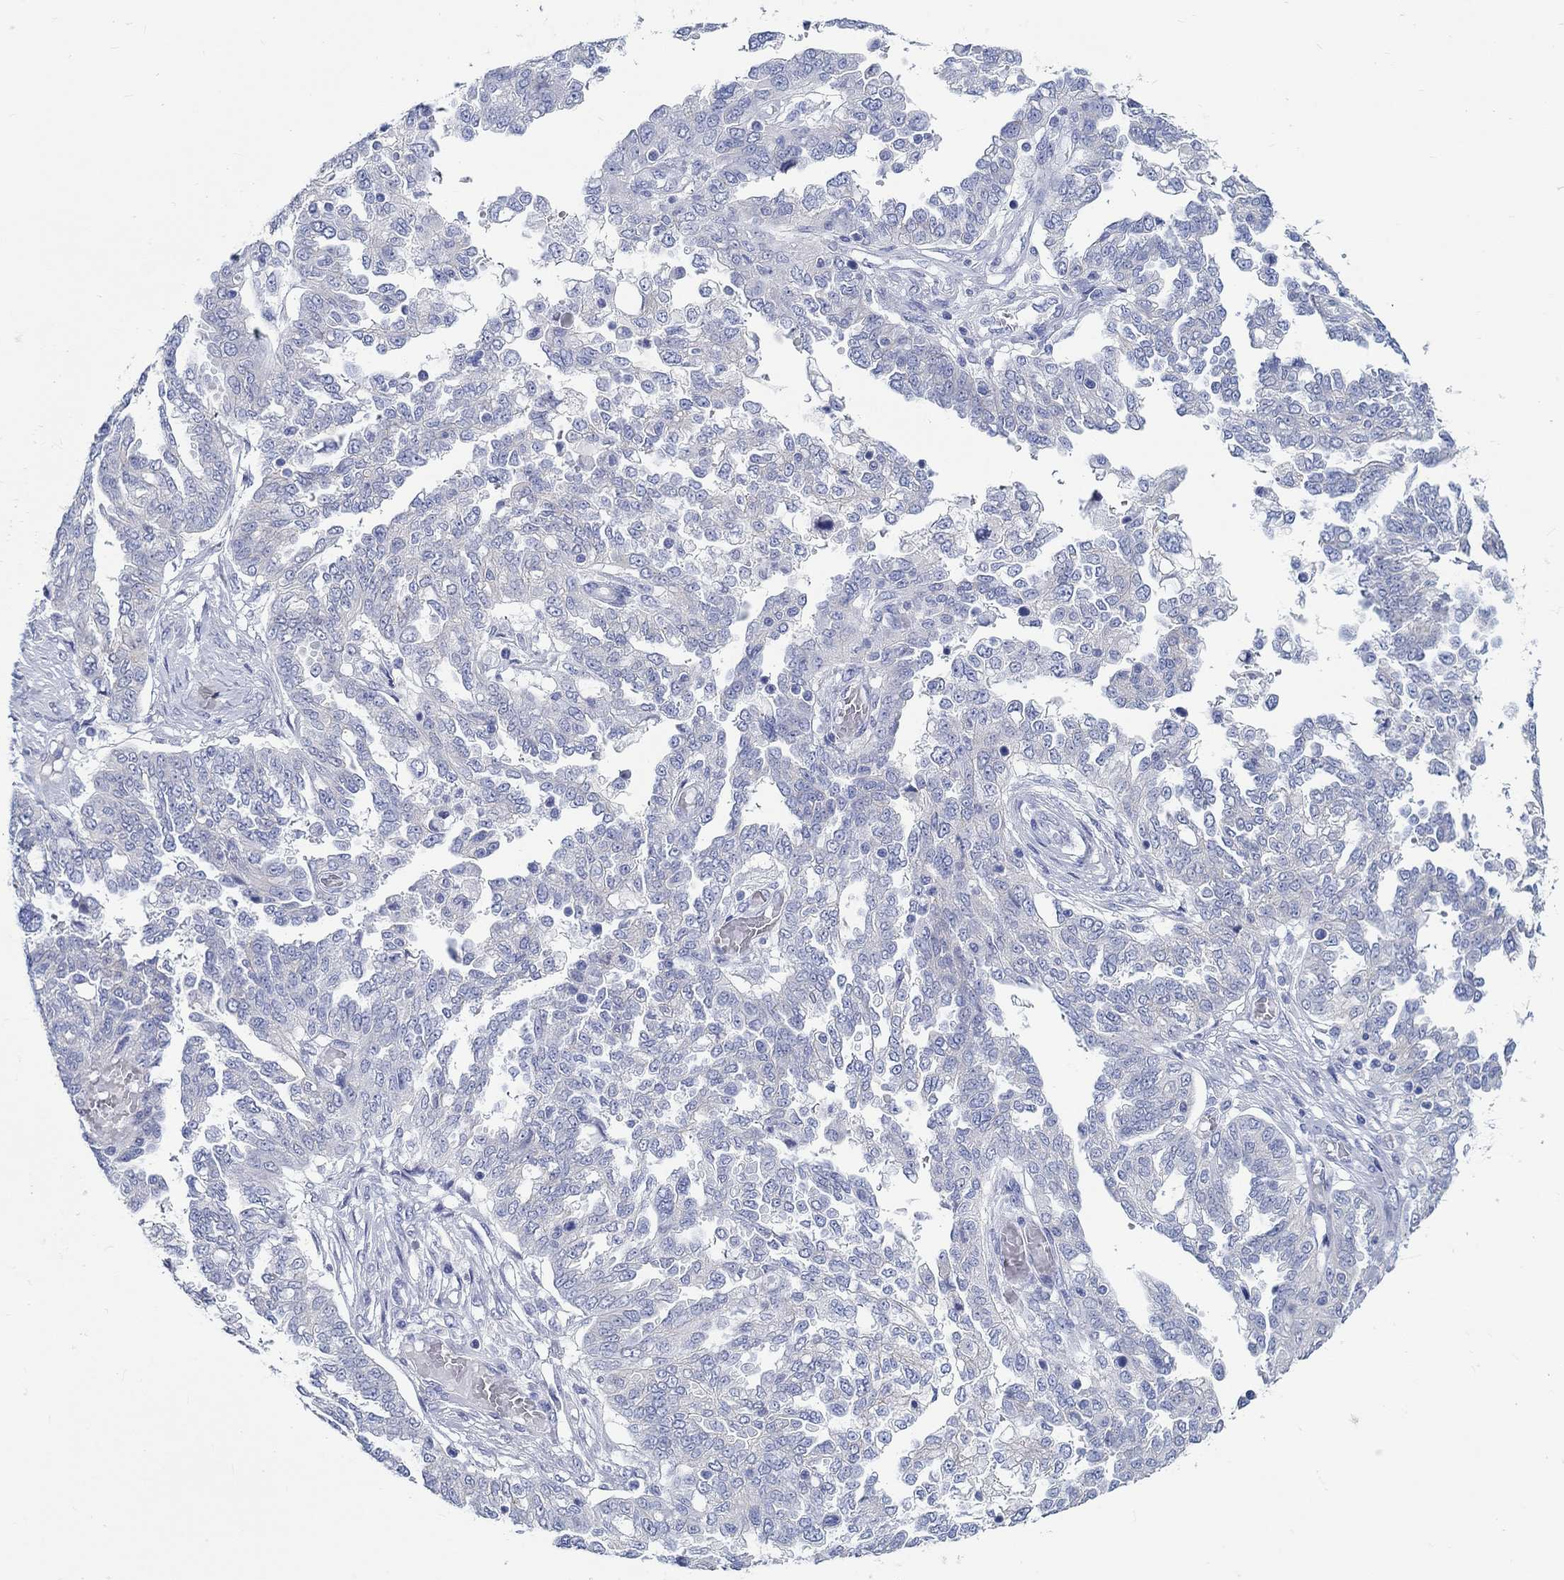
{"staining": {"intensity": "negative", "quantity": "none", "location": "none"}, "tissue": "ovarian cancer", "cell_type": "Tumor cells", "image_type": "cancer", "snomed": [{"axis": "morphology", "description": "Cystadenocarcinoma, serous, NOS"}, {"axis": "topography", "description": "Ovary"}], "caption": "Immunohistochemical staining of ovarian cancer shows no significant expression in tumor cells.", "gene": "RD3L", "patient": {"sex": "female", "age": 67}}